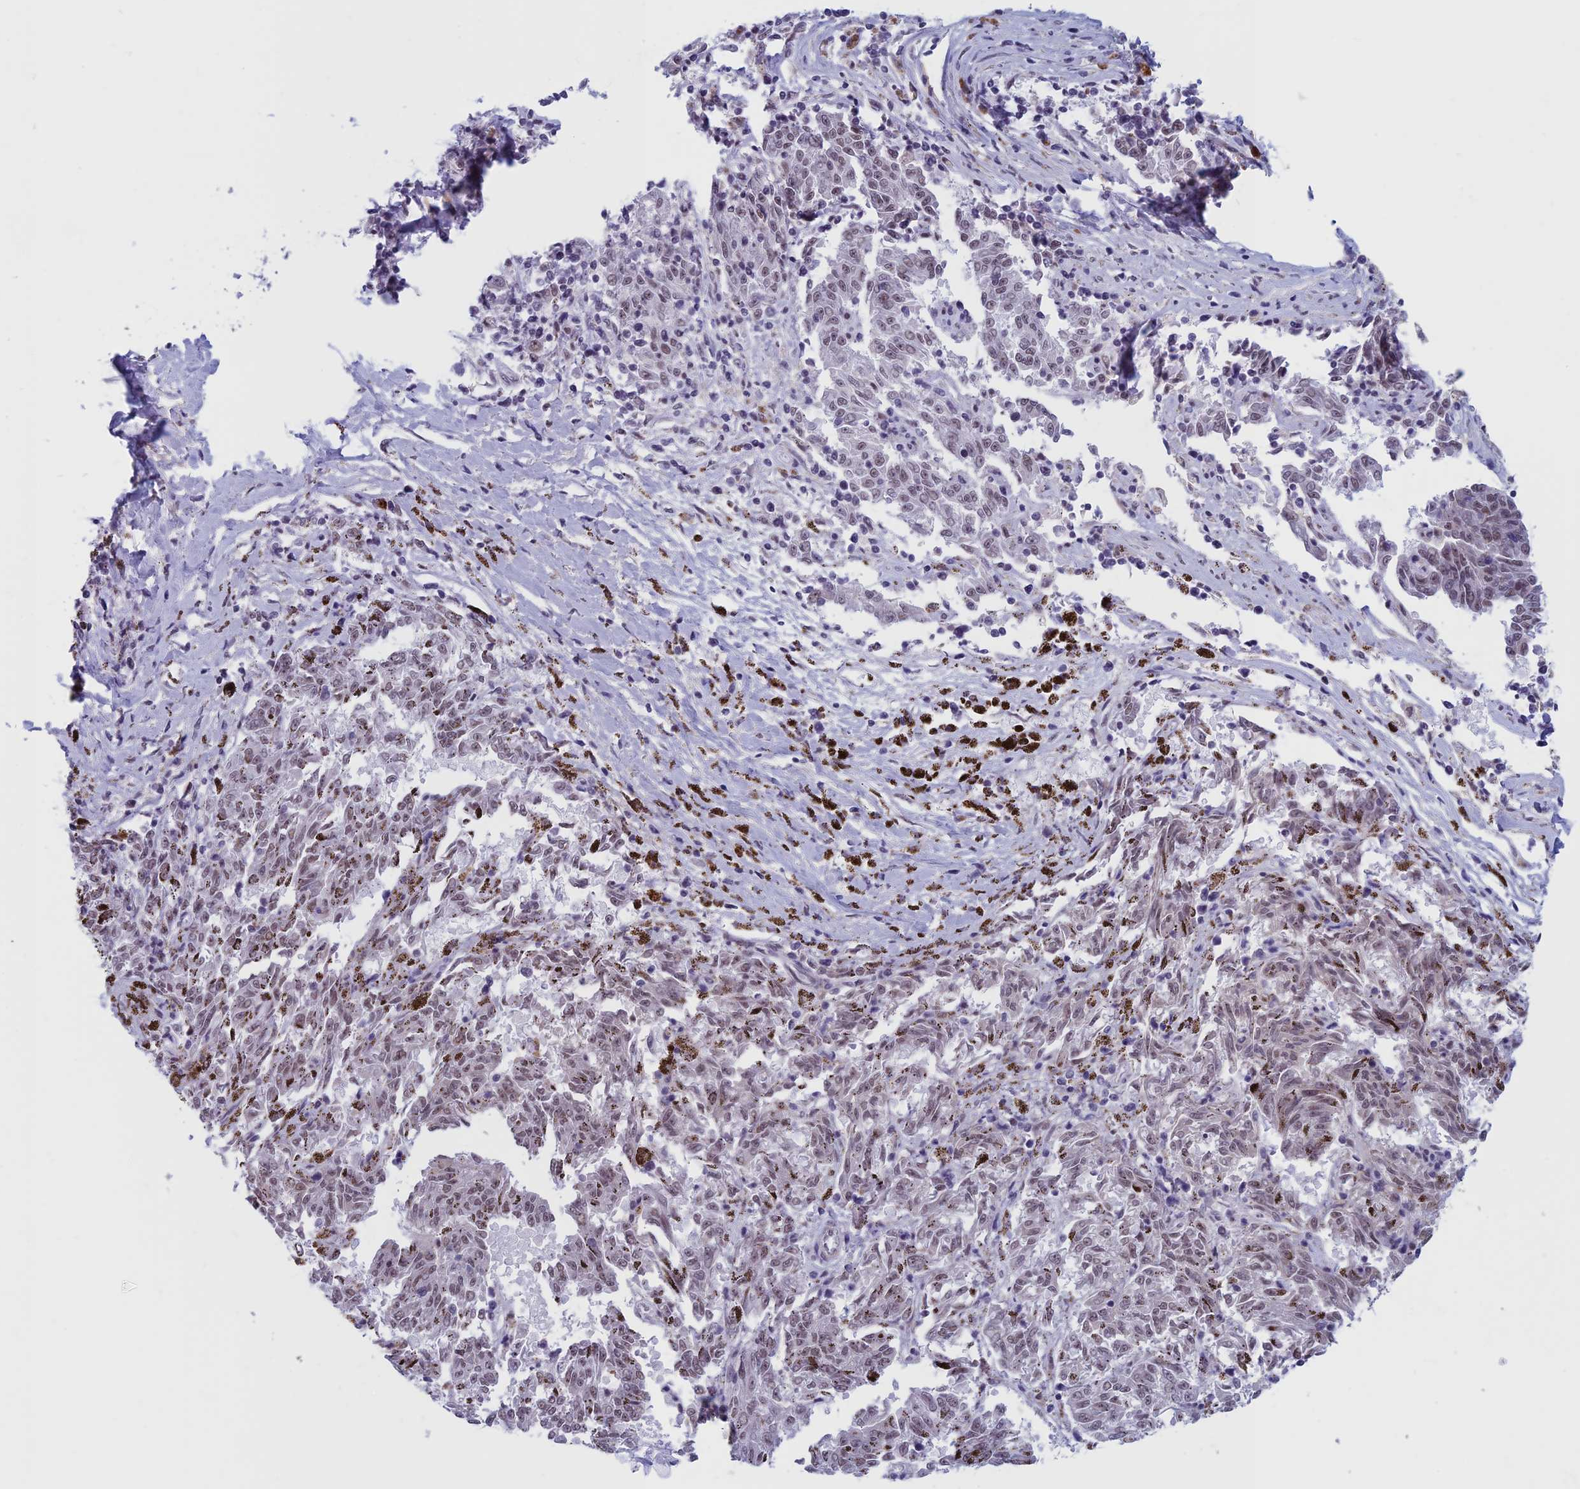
{"staining": {"intensity": "moderate", "quantity": "25%-75%", "location": "nuclear"}, "tissue": "melanoma", "cell_type": "Tumor cells", "image_type": "cancer", "snomed": [{"axis": "morphology", "description": "Malignant melanoma, NOS"}, {"axis": "topography", "description": "Skin"}], "caption": "There is medium levels of moderate nuclear expression in tumor cells of malignant melanoma, as demonstrated by immunohistochemical staining (brown color).", "gene": "ASH2L", "patient": {"sex": "female", "age": 72}}